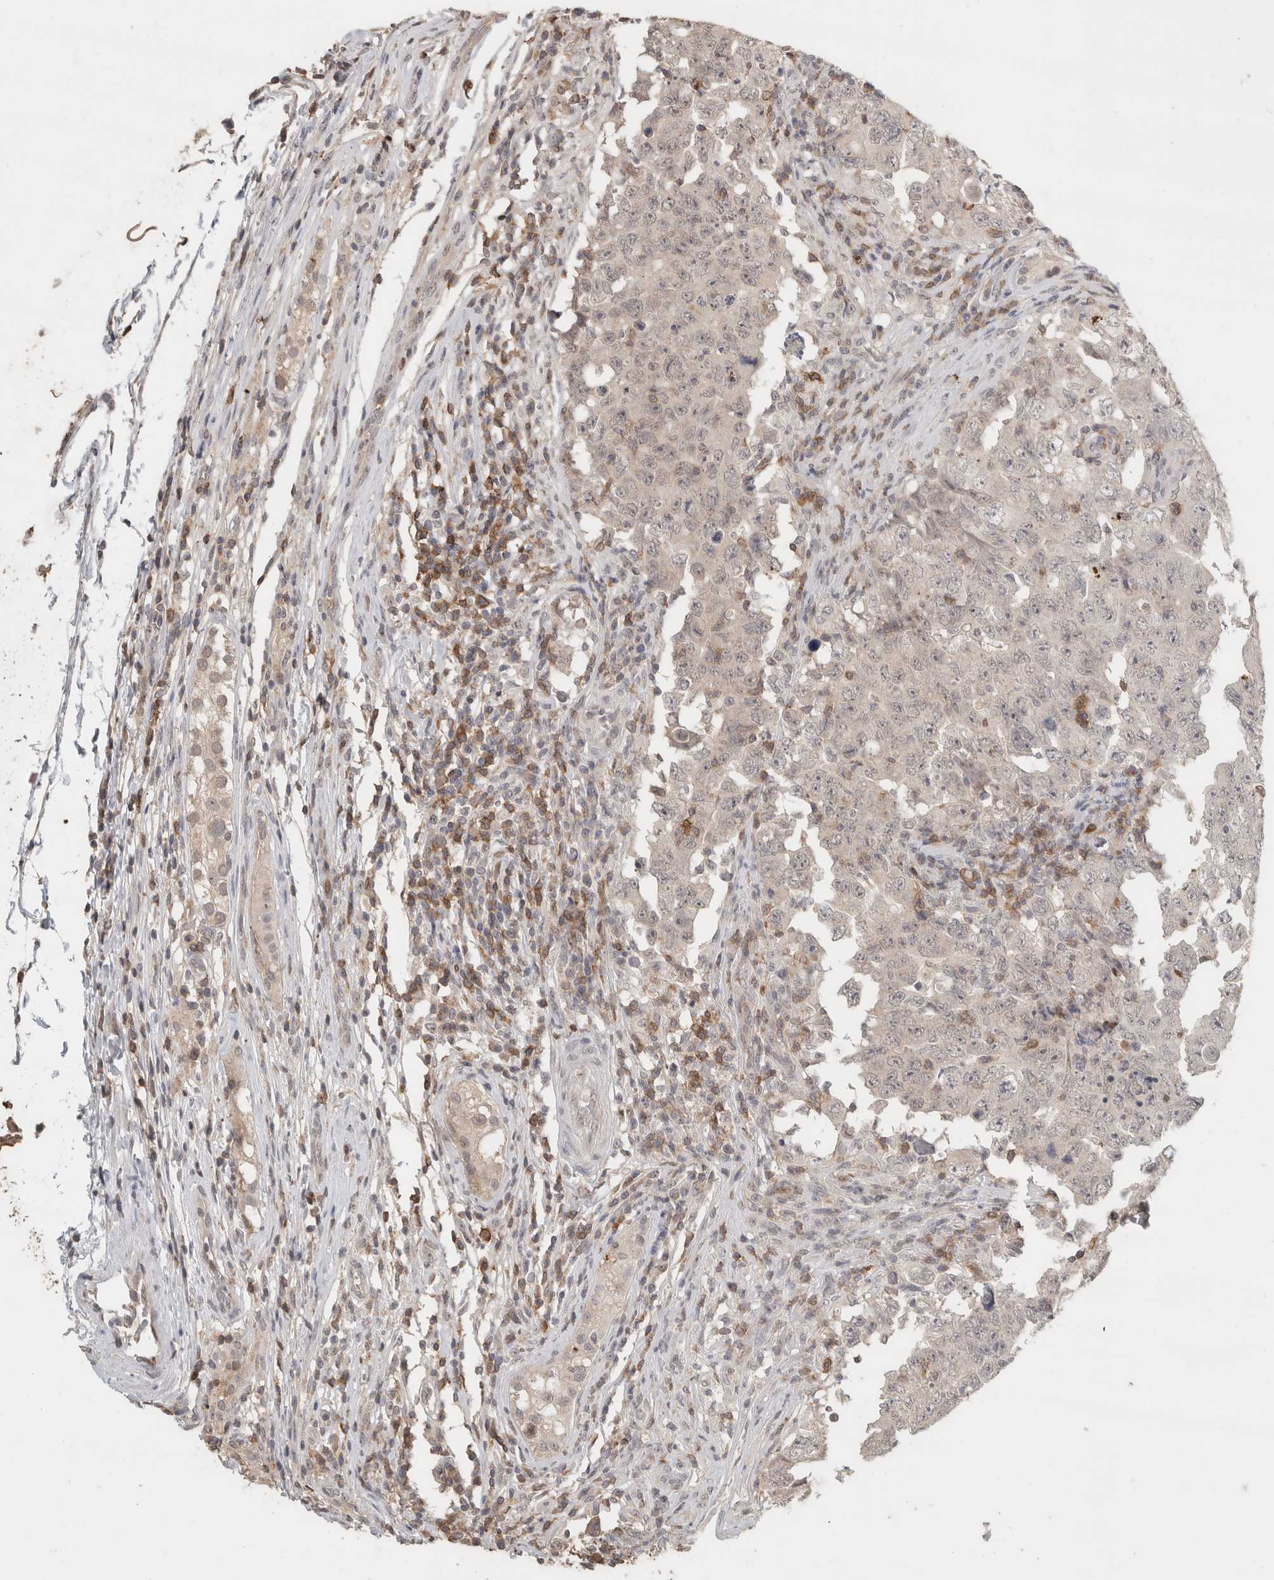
{"staining": {"intensity": "negative", "quantity": "none", "location": "none"}, "tissue": "testis cancer", "cell_type": "Tumor cells", "image_type": "cancer", "snomed": [{"axis": "morphology", "description": "Carcinoma, Embryonal, NOS"}, {"axis": "topography", "description": "Testis"}], "caption": "A high-resolution micrograph shows immunohistochemistry staining of testis cancer, which exhibits no significant staining in tumor cells.", "gene": "TRAT1", "patient": {"sex": "male", "age": 26}}